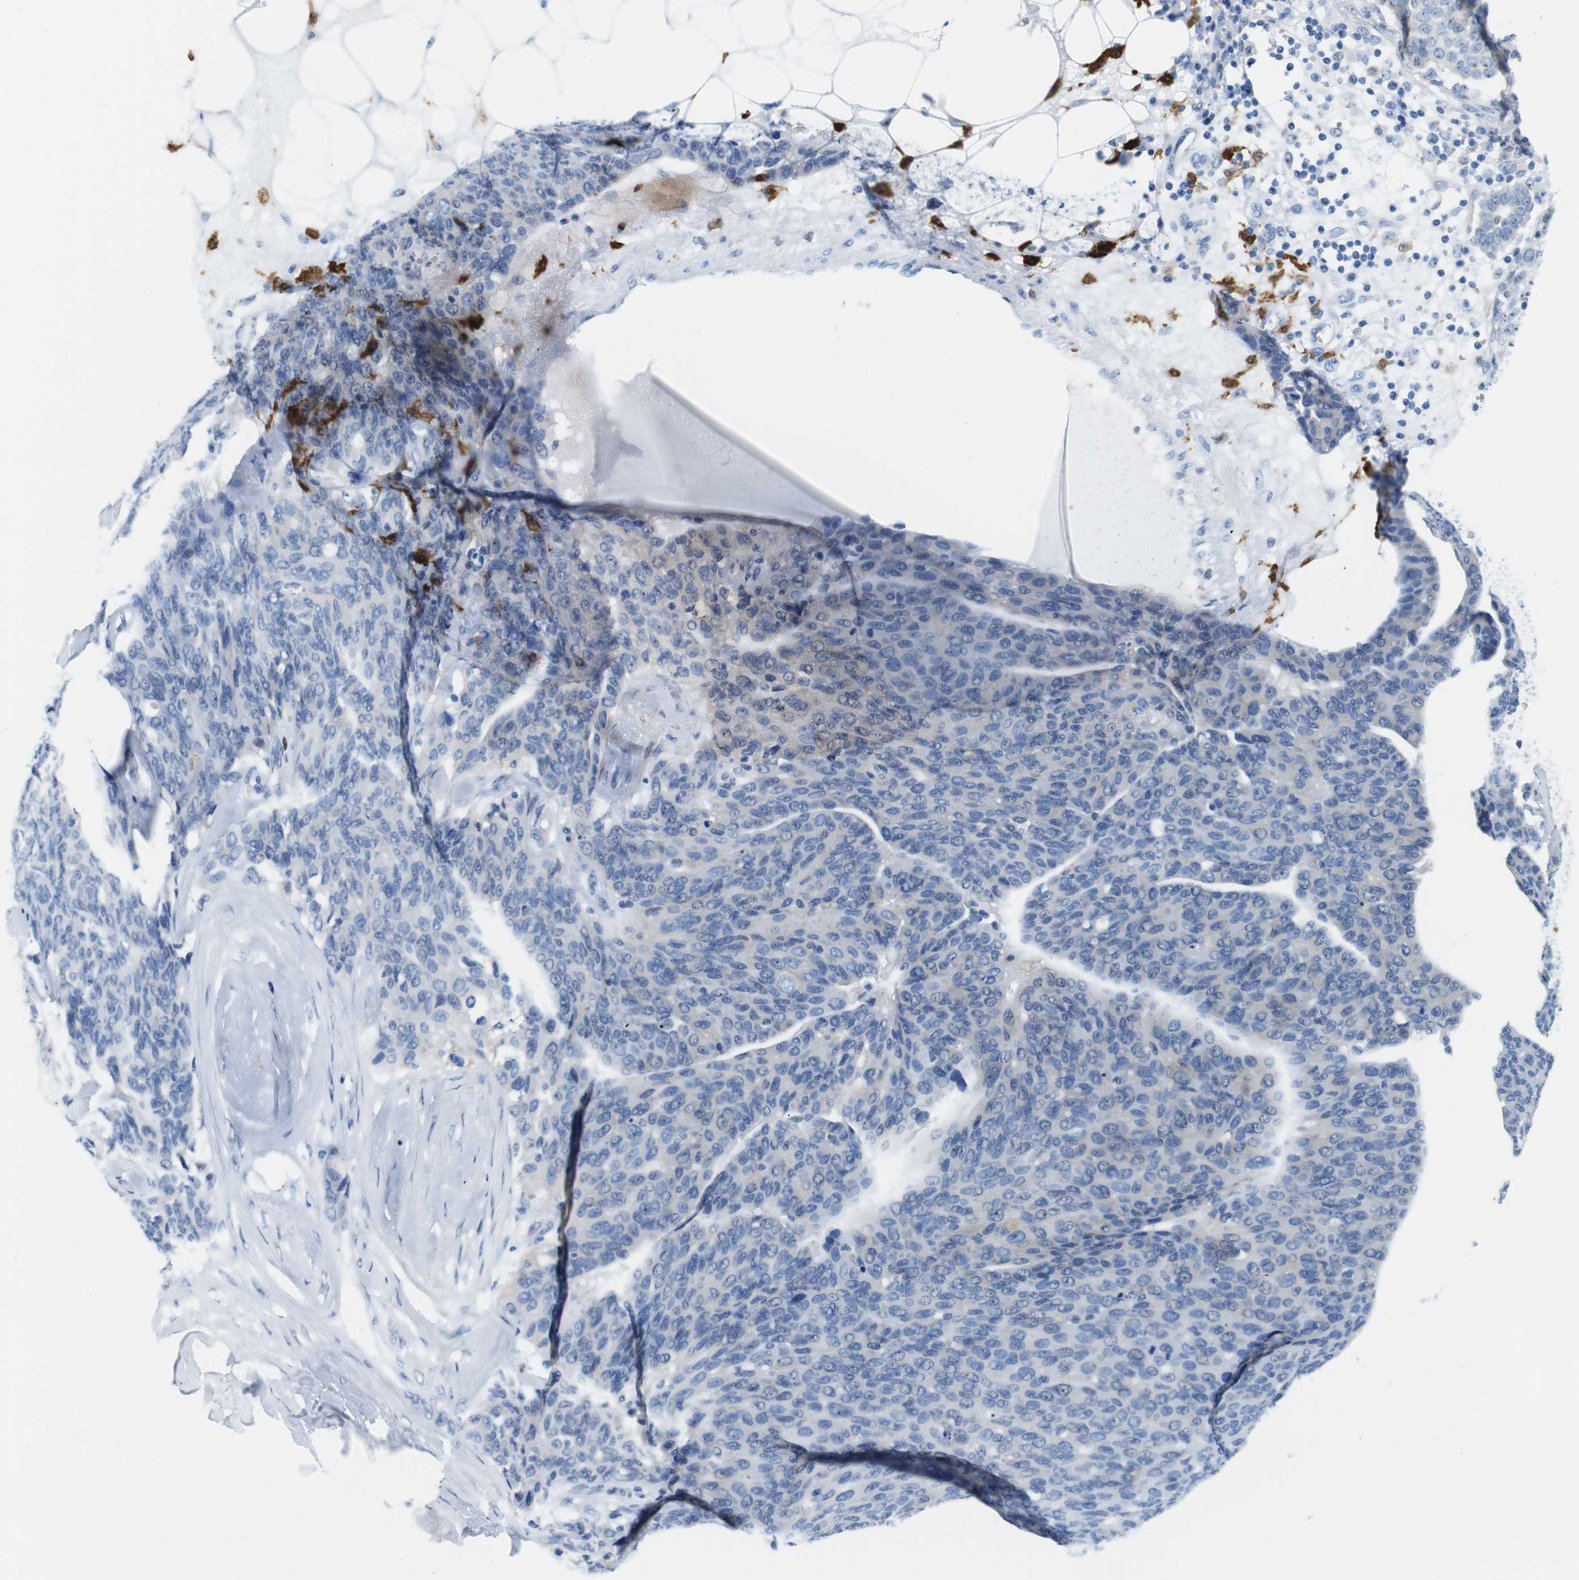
{"staining": {"intensity": "negative", "quantity": "none", "location": "none"}, "tissue": "ovarian cancer", "cell_type": "Tumor cells", "image_type": "cancer", "snomed": [{"axis": "morphology", "description": "Carcinoma, endometroid"}, {"axis": "topography", "description": "Ovary"}], "caption": "Immunohistochemical staining of human ovarian cancer displays no significant staining in tumor cells. (Brightfield microscopy of DAB (3,3'-diaminobenzidine) IHC at high magnification).", "gene": "C1orf210", "patient": {"sex": "female", "age": 60}}